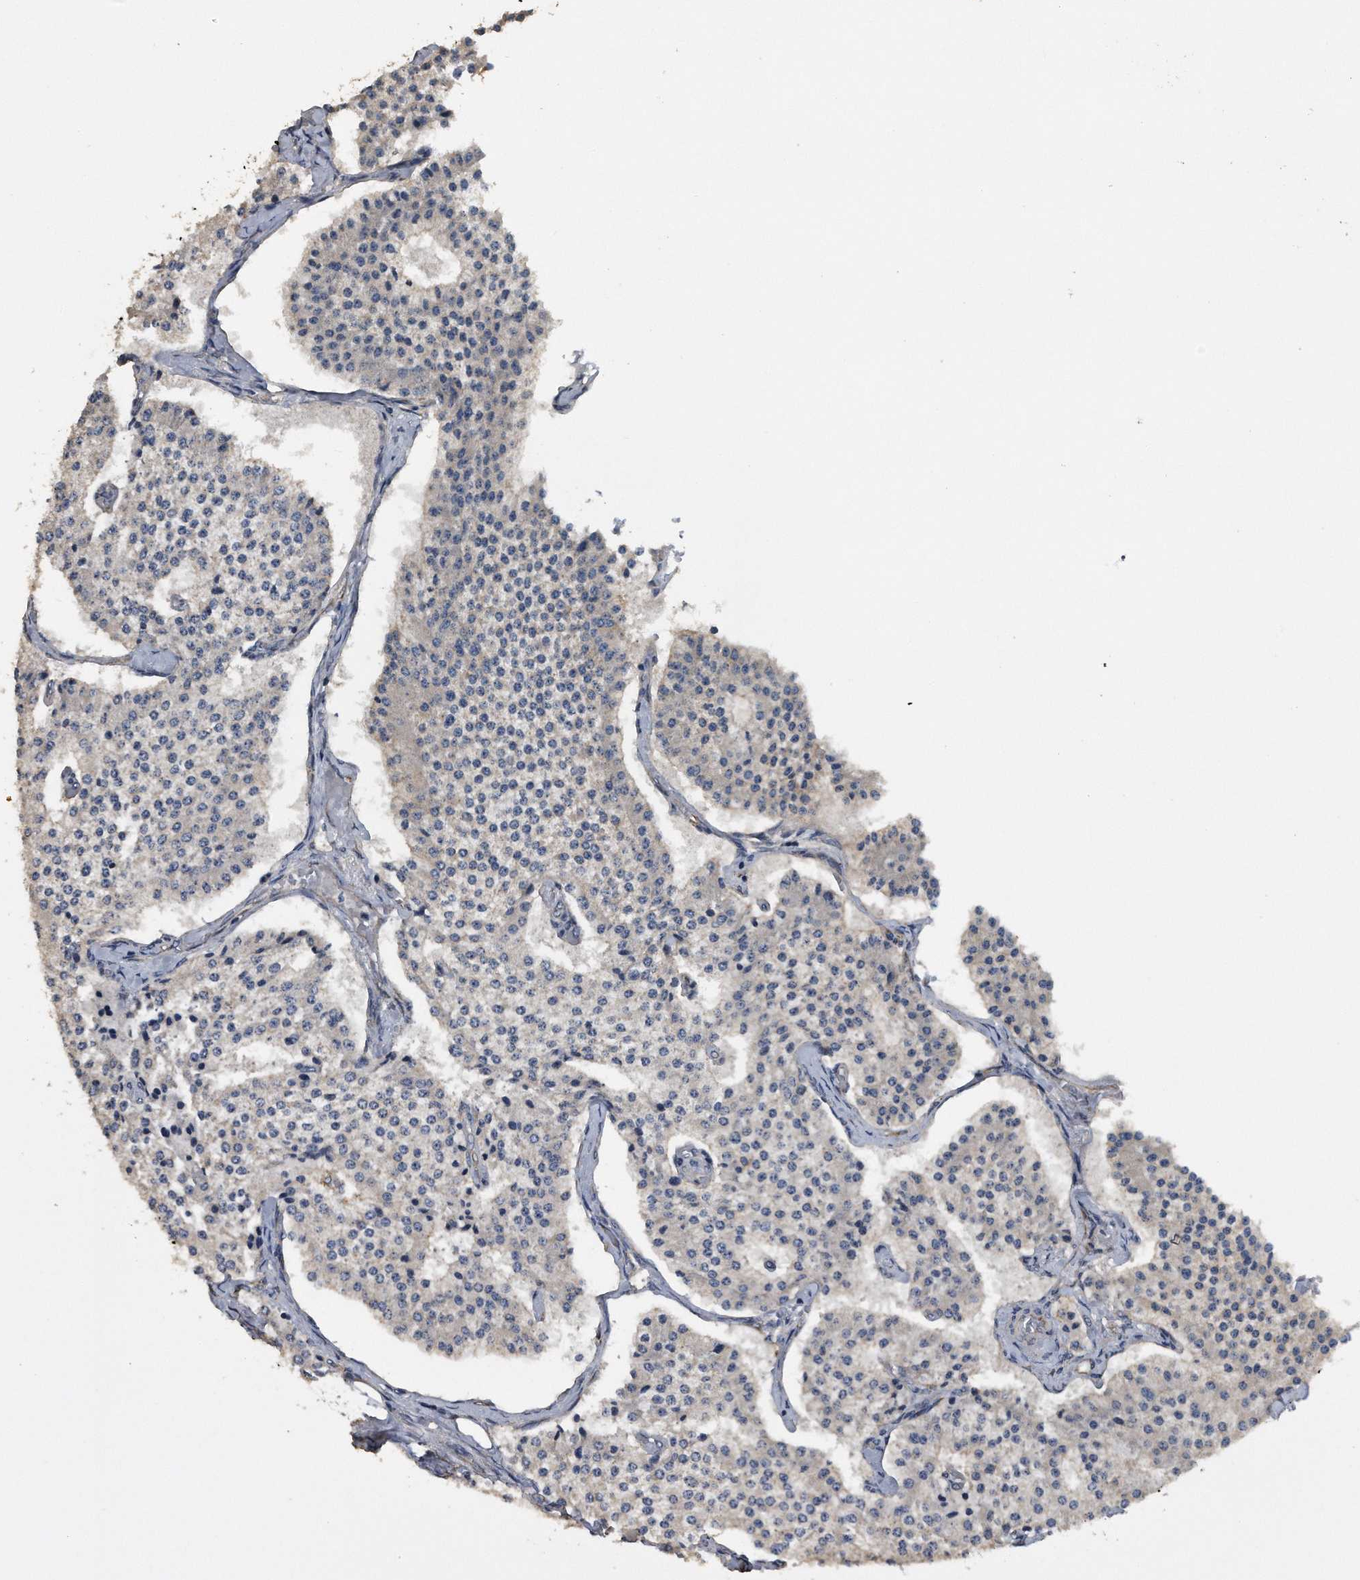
{"staining": {"intensity": "negative", "quantity": "none", "location": "none"}, "tissue": "carcinoid", "cell_type": "Tumor cells", "image_type": "cancer", "snomed": [{"axis": "morphology", "description": "Carcinoid, malignant, NOS"}, {"axis": "topography", "description": "Colon"}], "caption": "Carcinoid stained for a protein using immunohistochemistry shows no expression tumor cells.", "gene": "PCLO", "patient": {"sex": "female", "age": 52}}